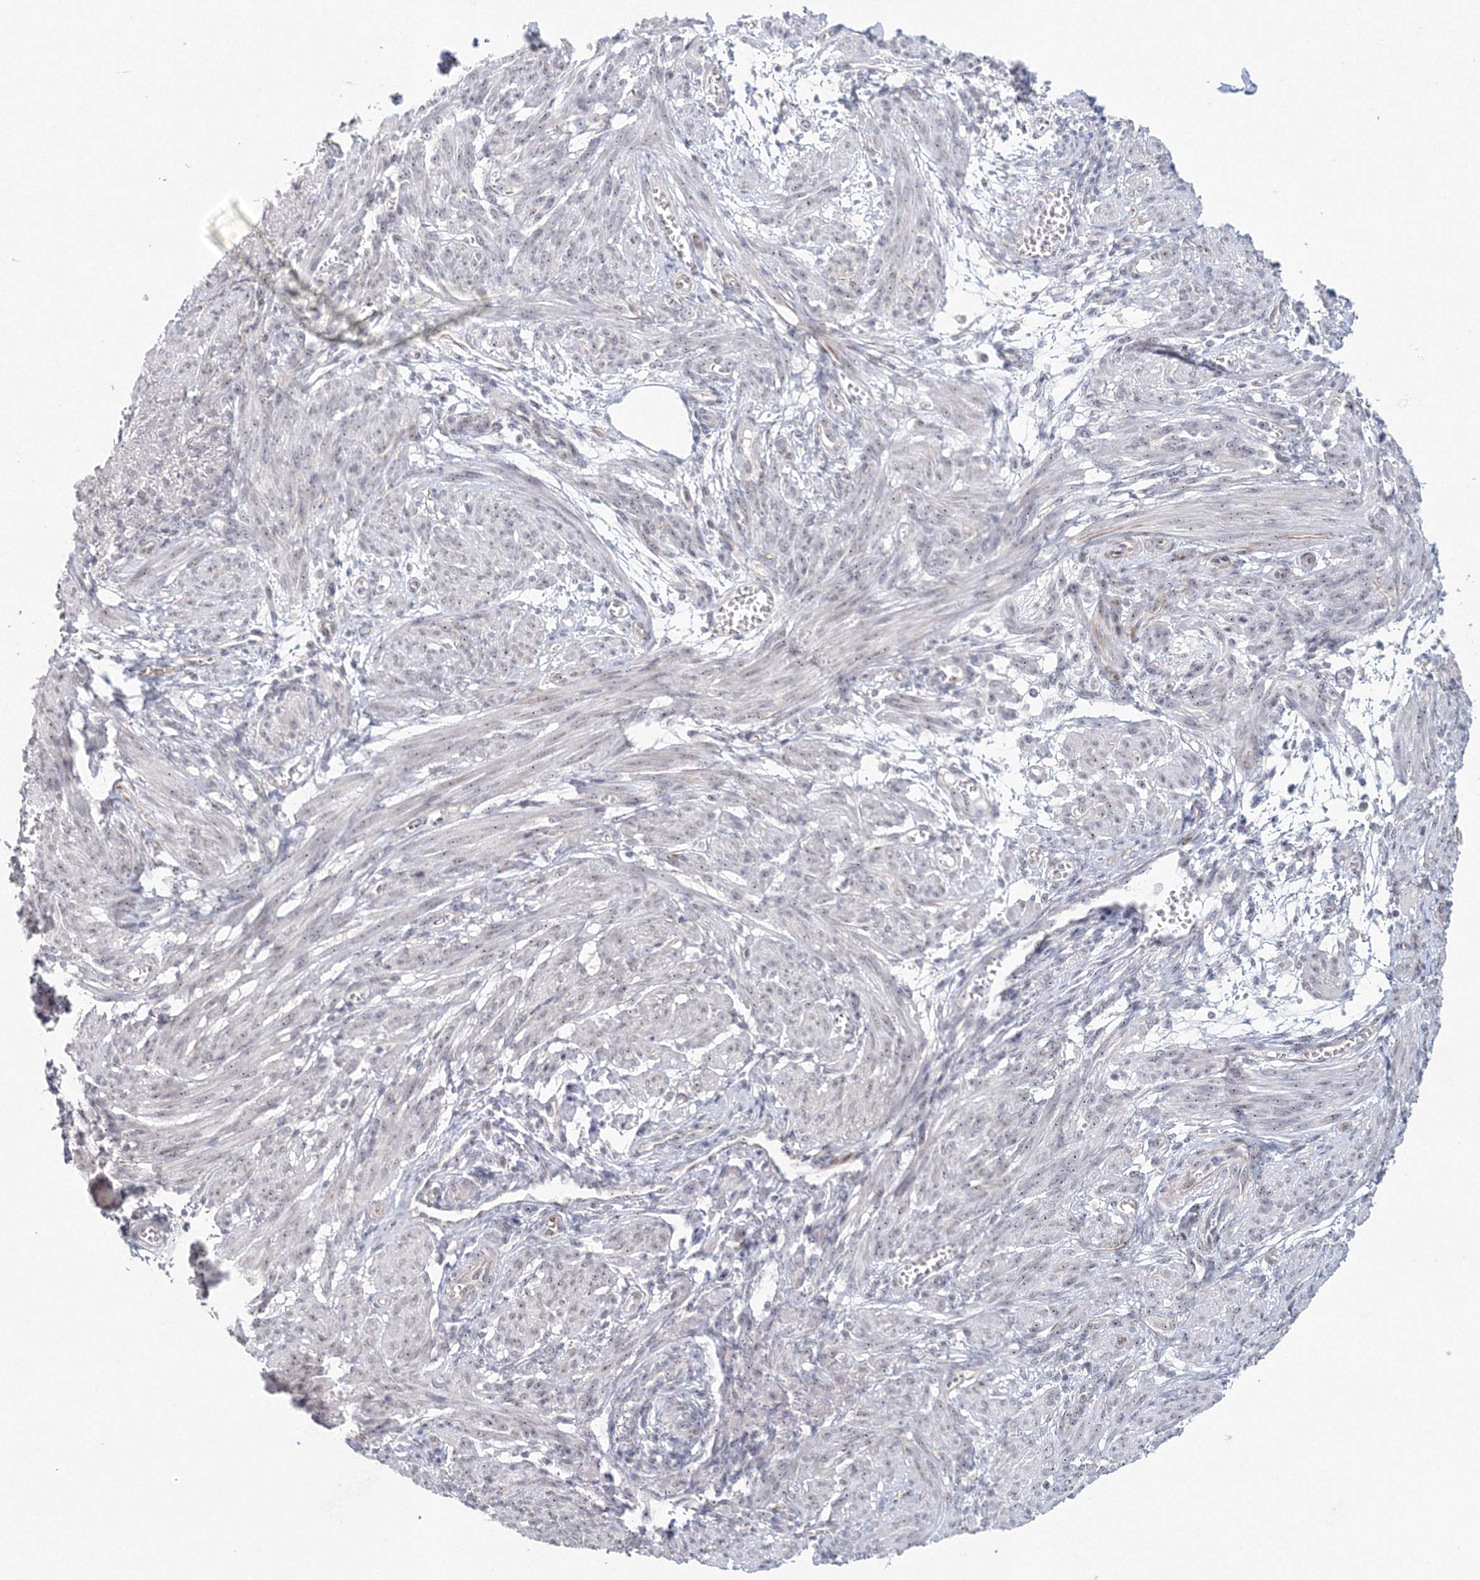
{"staining": {"intensity": "weak", "quantity": "25%-75%", "location": "nuclear"}, "tissue": "smooth muscle", "cell_type": "Smooth muscle cells", "image_type": "normal", "snomed": [{"axis": "morphology", "description": "Normal tissue, NOS"}, {"axis": "topography", "description": "Smooth muscle"}], "caption": "Immunohistochemical staining of unremarkable human smooth muscle displays weak nuclear protein positivity in approximately 25%-75% of smooth muscle cells.", "gene": "SIRT7", "patient": {"sex": "female", "age": 39}}